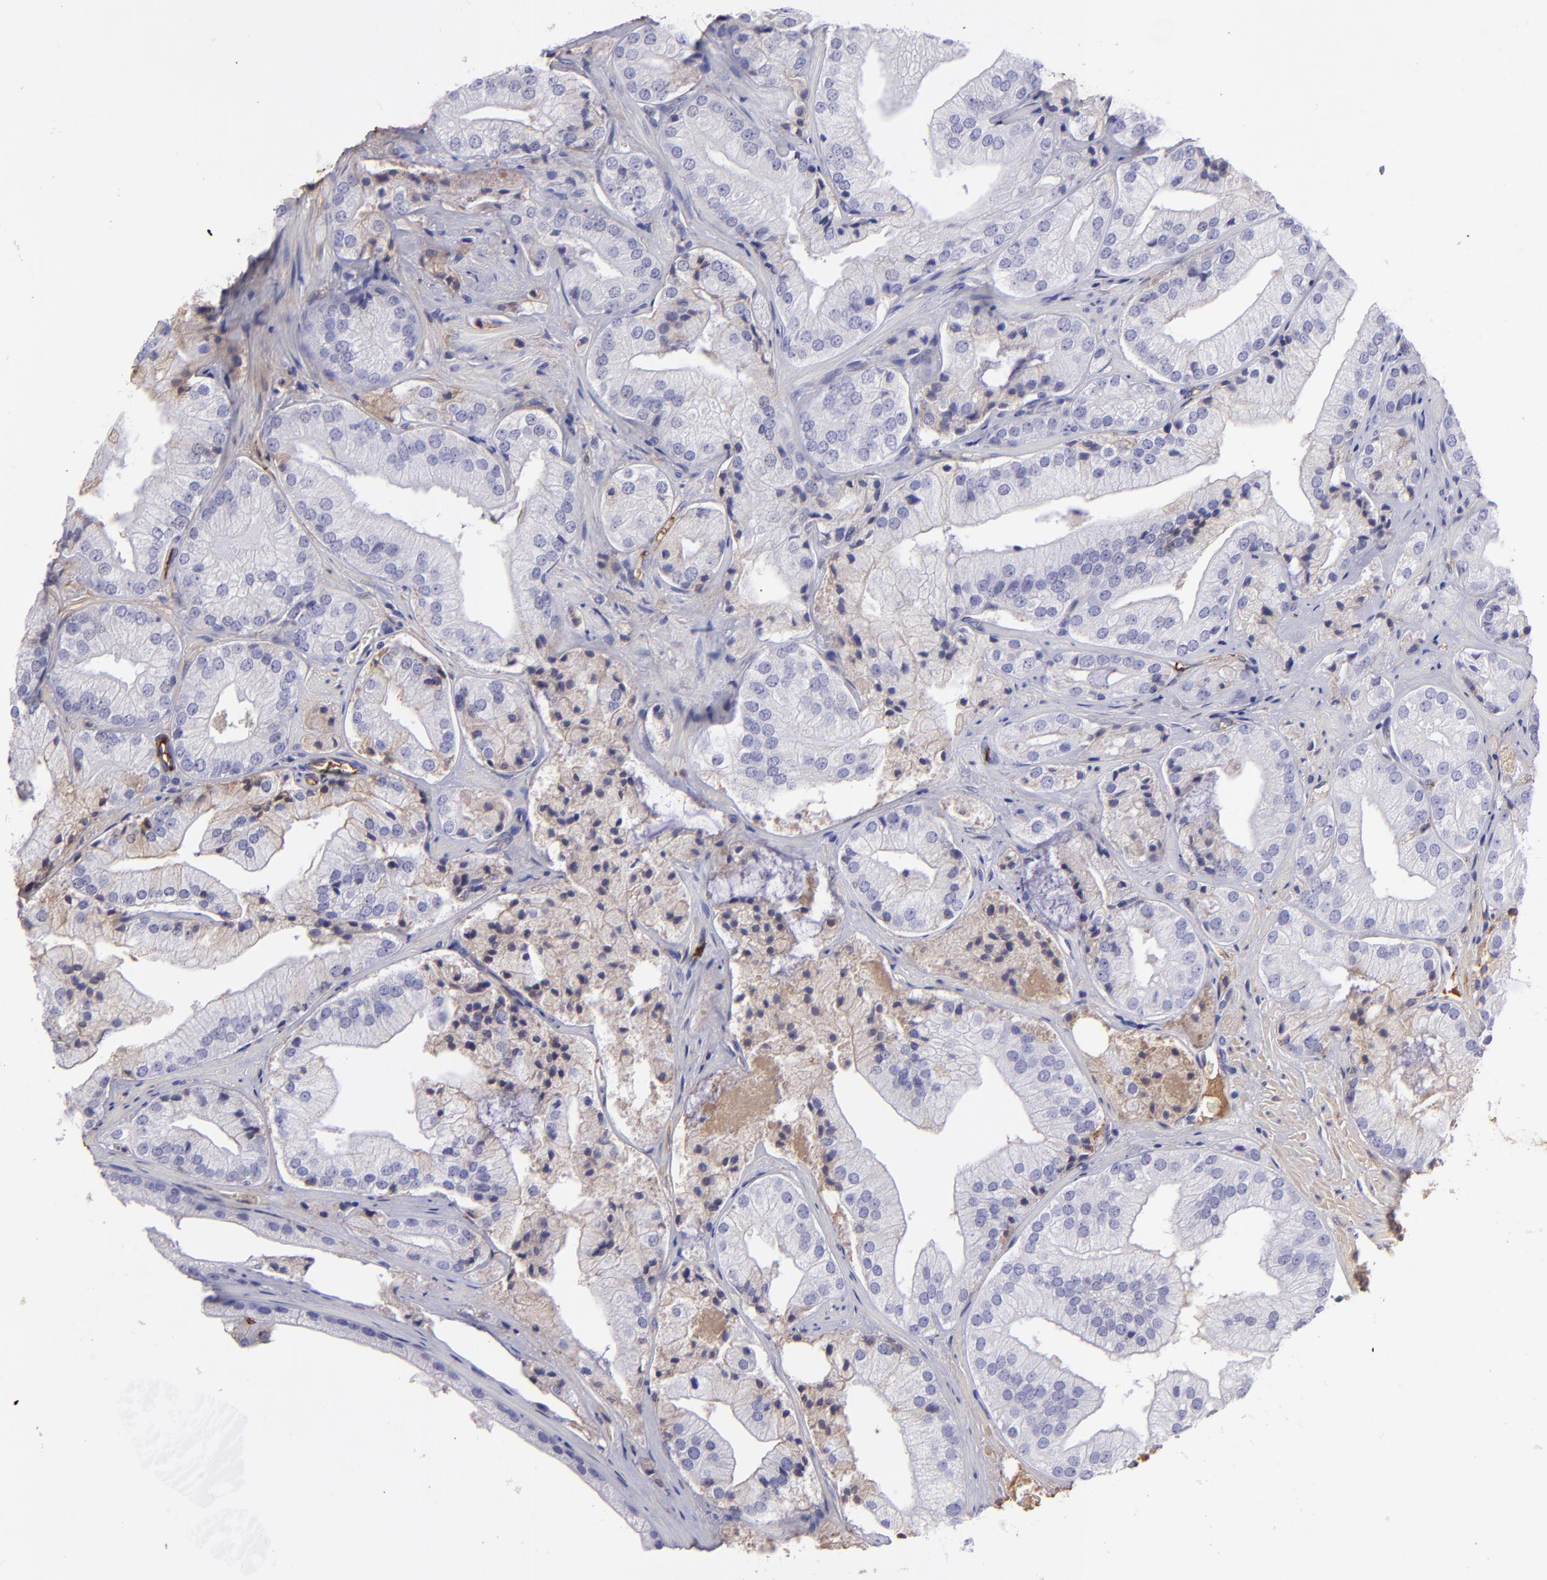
{"staining": {"intensity": "weak", "quantity": "<25%", "location": "cytoplasmic/membranous"}, "tissue": "prostate cancer", "cell_type": "Tumor cells", "image_type": "cancer", "snomed": [{"axis": "morphology", "description": "Adenocarcinoma, Low grade"}, {"axis": "topography", "description": "Prostate"}], "caption": "The IHC image has no significant expression in tumor cells of low-grade adenocarcinoma (prostate) tissue.", "gene": "FGB", "patient": {"sex": "male", "age": 60}}